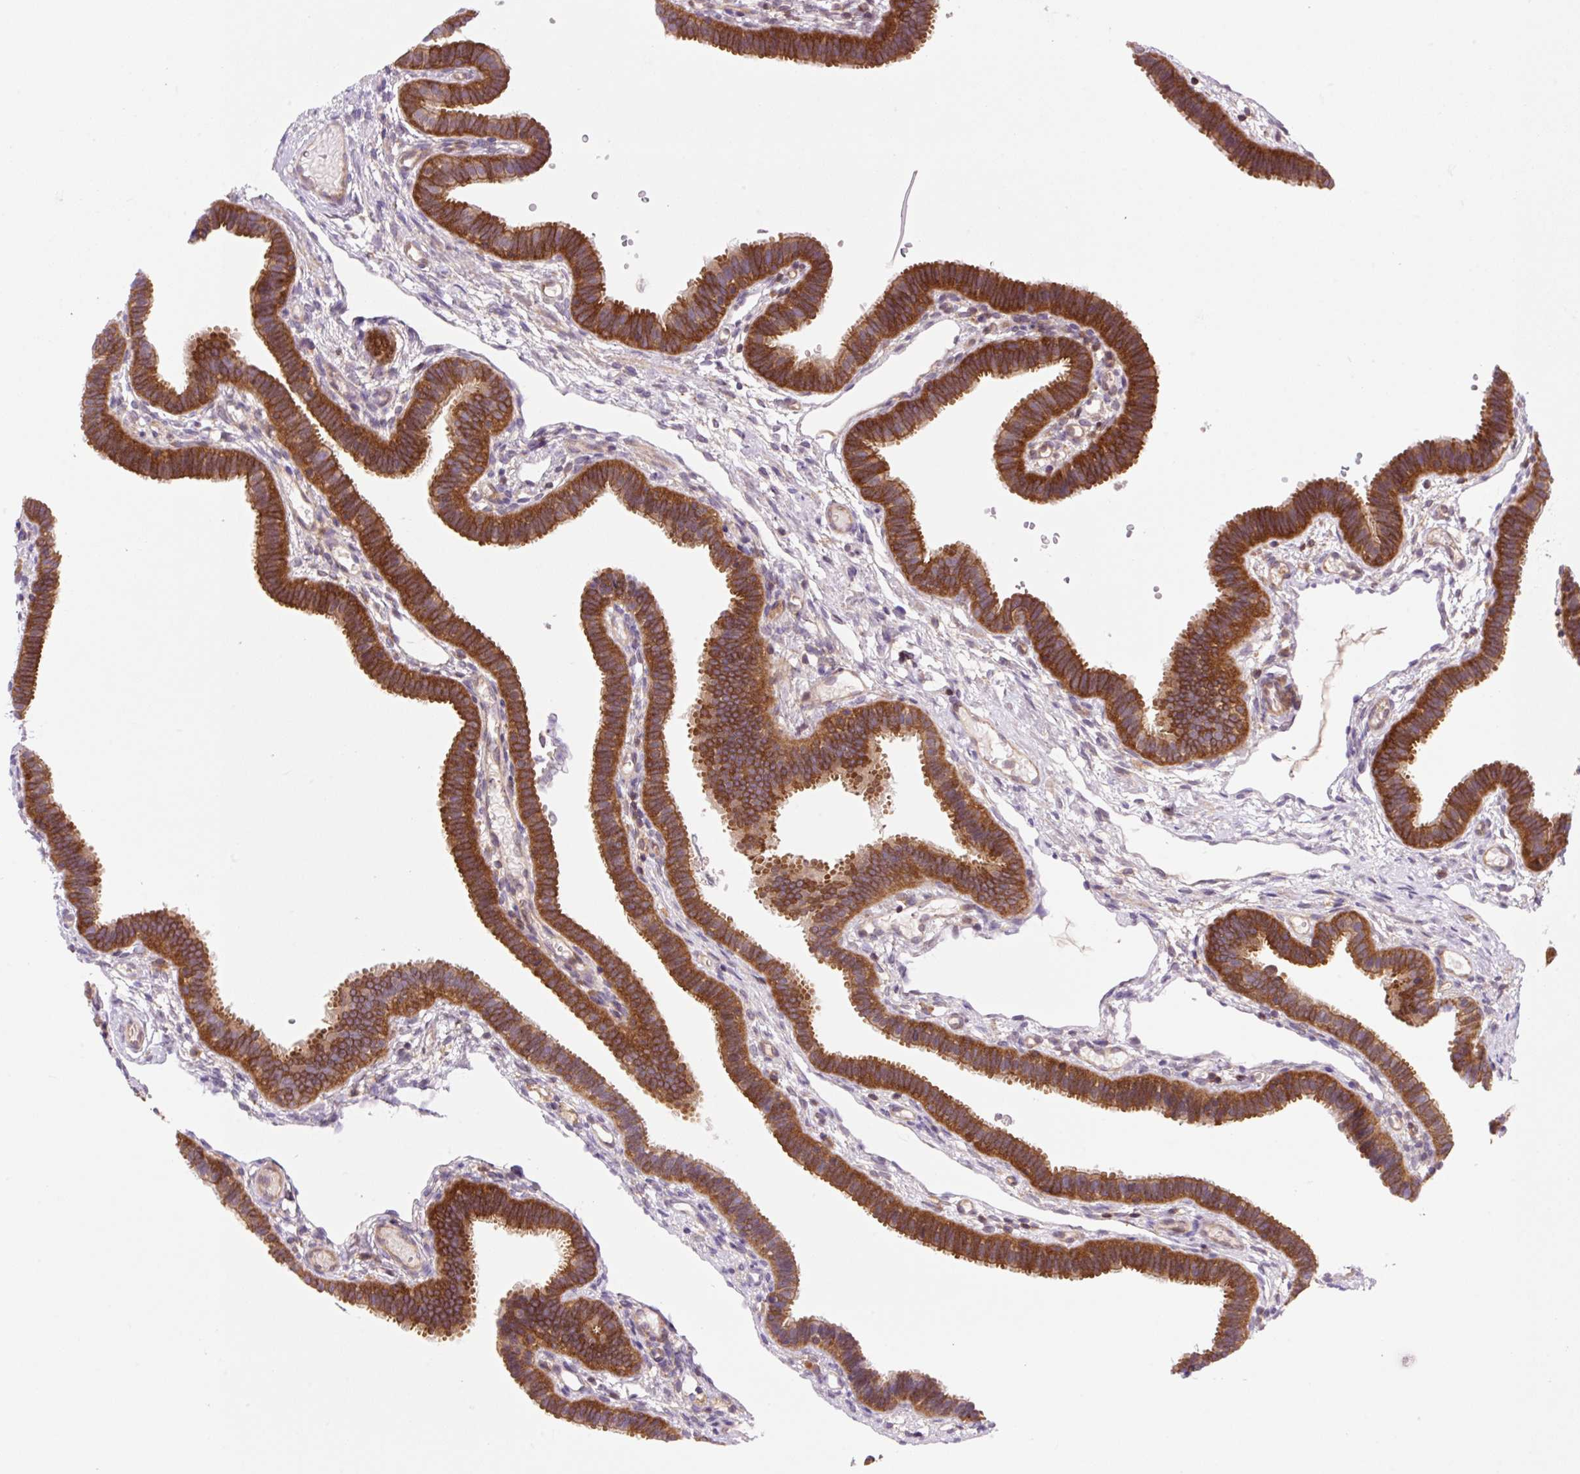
{"staining": {"intensity": "strong", "quantity": ">75%", "location": "cytoplasmic/membranous"}, "tissue": "fallopian tube", "cell_type": "Glandular cells", "image_type": "normal", "snomed": [{"axis": "morphology", "description": "Normal tissue, NOS"}, {"axis": "topography", "description": "Fallopian tube"}], "caption": "A histopathology image of fallopian tube stained for a protein reveals strong cytoplasmic/membranous brown staining in glandular cells.", "gene": "VPS4A", "patient": {"sex": "female", "age": 37}}